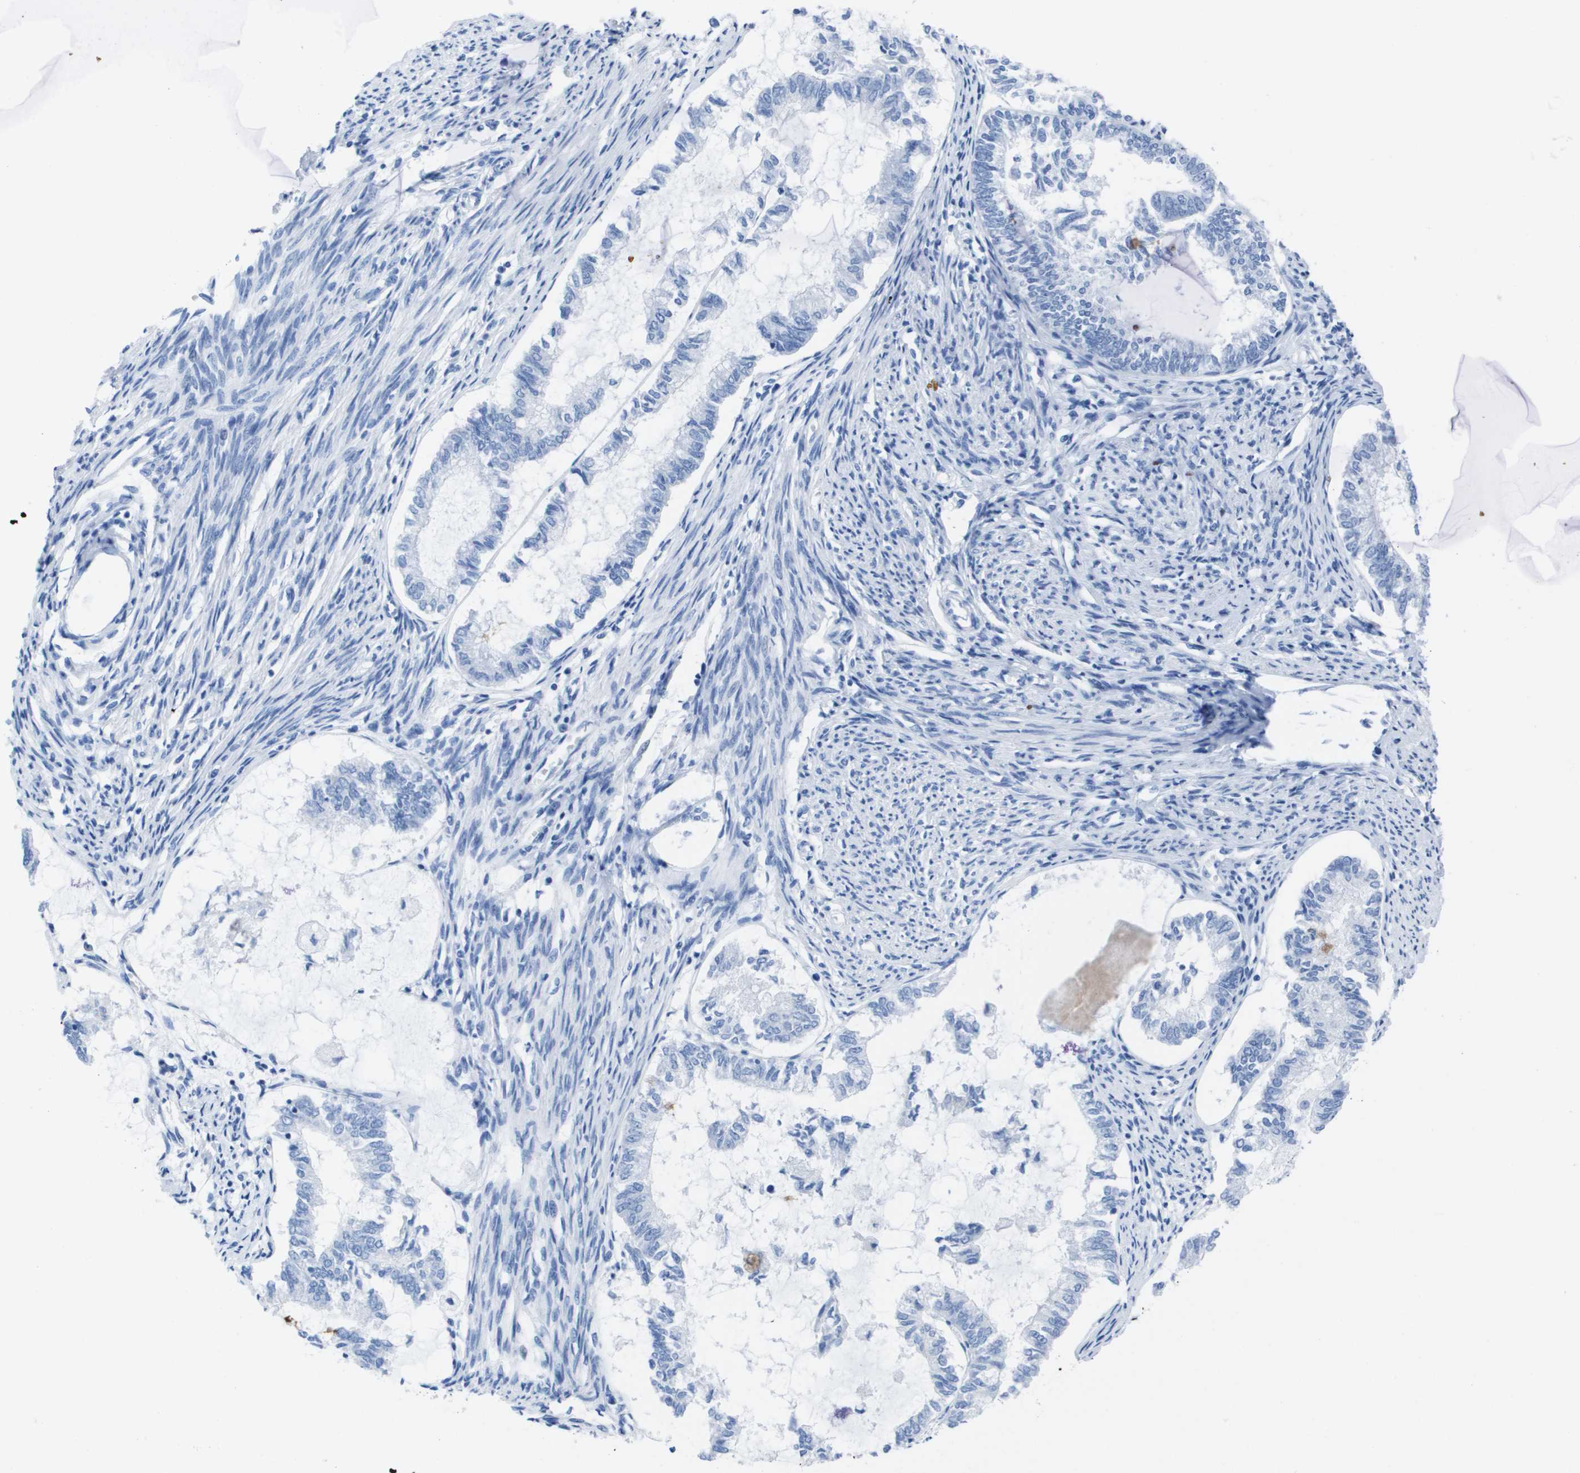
{"staining": {"intensity": "negative", "quantity": "none", "location": "none"}, "tissue": "endometrial cancer", "cell_type": "Tumor cells", "image_type": "cancer", "snomed": [{"axis": "morphology", "description": "Adenocarcinoma, NOS"}, {"axis": "topography", "description": "Endometrium"}], "caption": "The histopathology image exhibits no staining of tumor cells in endometrial cancer.", "gene": "KCNA3", "patient": {"sex": "female", "age": 86}}